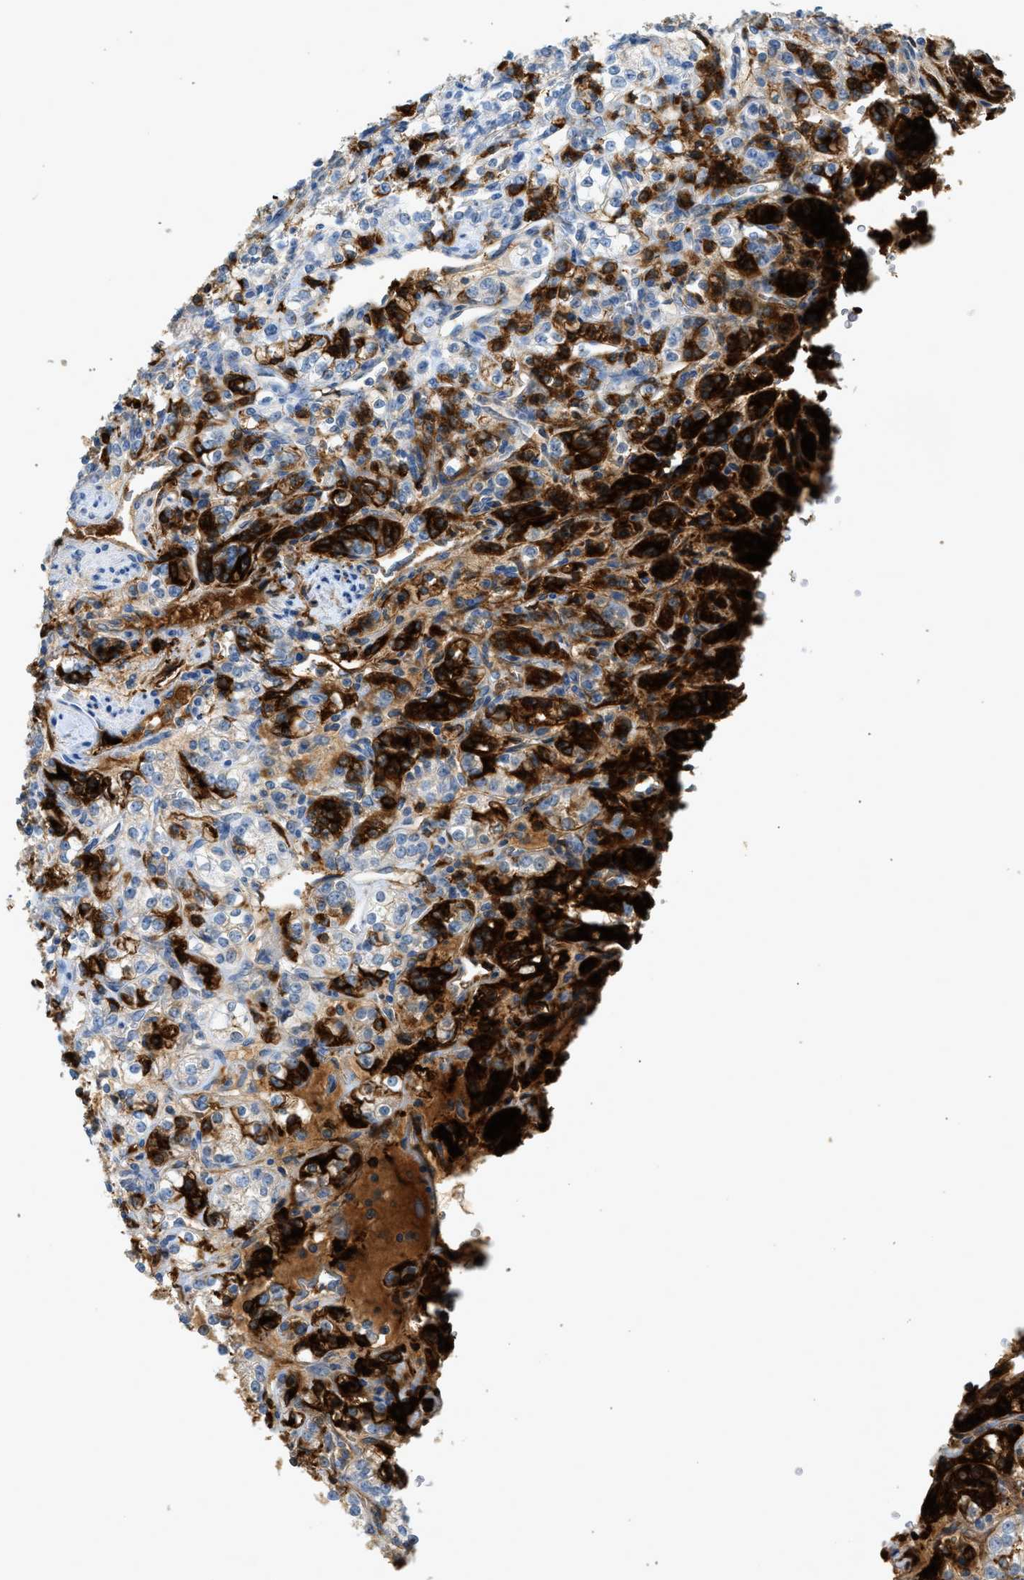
{"staining": {"intensity": "strong", "quantity": "<25%", "location": "cytoplasmic/membranous"}, "tissue": "renal cancer", "cell_type": "Tumor cells", "image_type": "cancer", "snomed": [{"axis": "morphology", "description": "Adenocarcinoma, NOS"}, {"axis": "topography", "description": "Kidney"}], "caption": "Tumor cells demonstrate medium levels of strong cytoplasmic/membranous staining in approximately <25% of cells in renal cancer (adenocarcinoma). (brown staining indicates protein expression, while blue staining denotes nuclei).", "gene": "F2", "patient": {"sex": "male", "age": 77}}